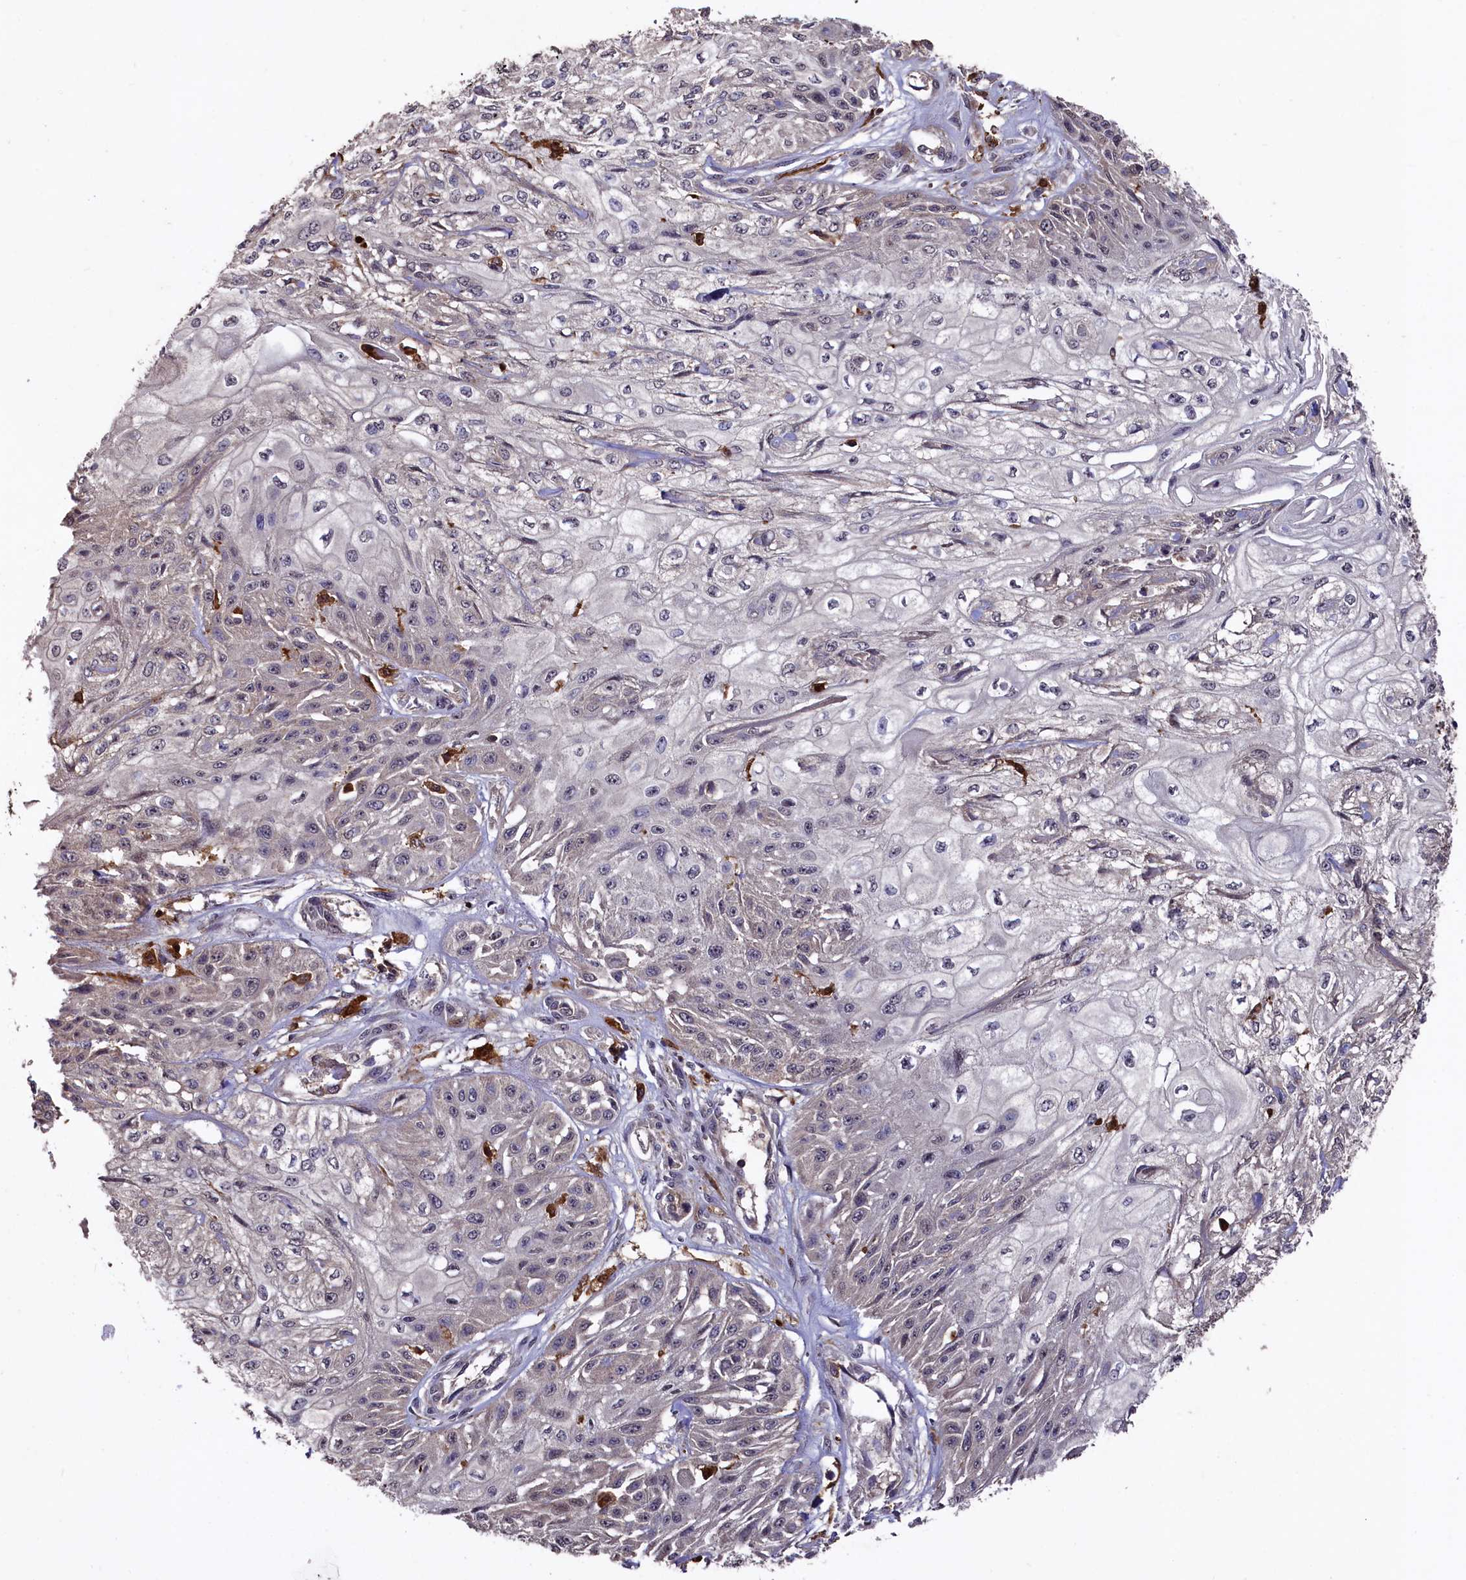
{"staining": {"intensity": "negative", "quantity": "none", "location": "none"}, "tissue": "skin cancer", "cell_type": "Tumor cells", "image_type": "cancer", "snomed": [{"axis": "morphology", "description": "Squamous cell carcinoma, NOS"}, {"axis": "morphology", "description": "Squamous cell carcinoma, metastatic, NOS"}, {"axis": "topography", "description": "Skin"}, {"axis": "topography", "description": "Lymph node"}], "caption": "Metastatic squamous cell carcinoma (skin) stained for a protein using immunohistochemistry (IHC) reveals no staining tumor cells.", "gene": "PLEKHO2", "patient": {"sex": "male", "age": 75}}